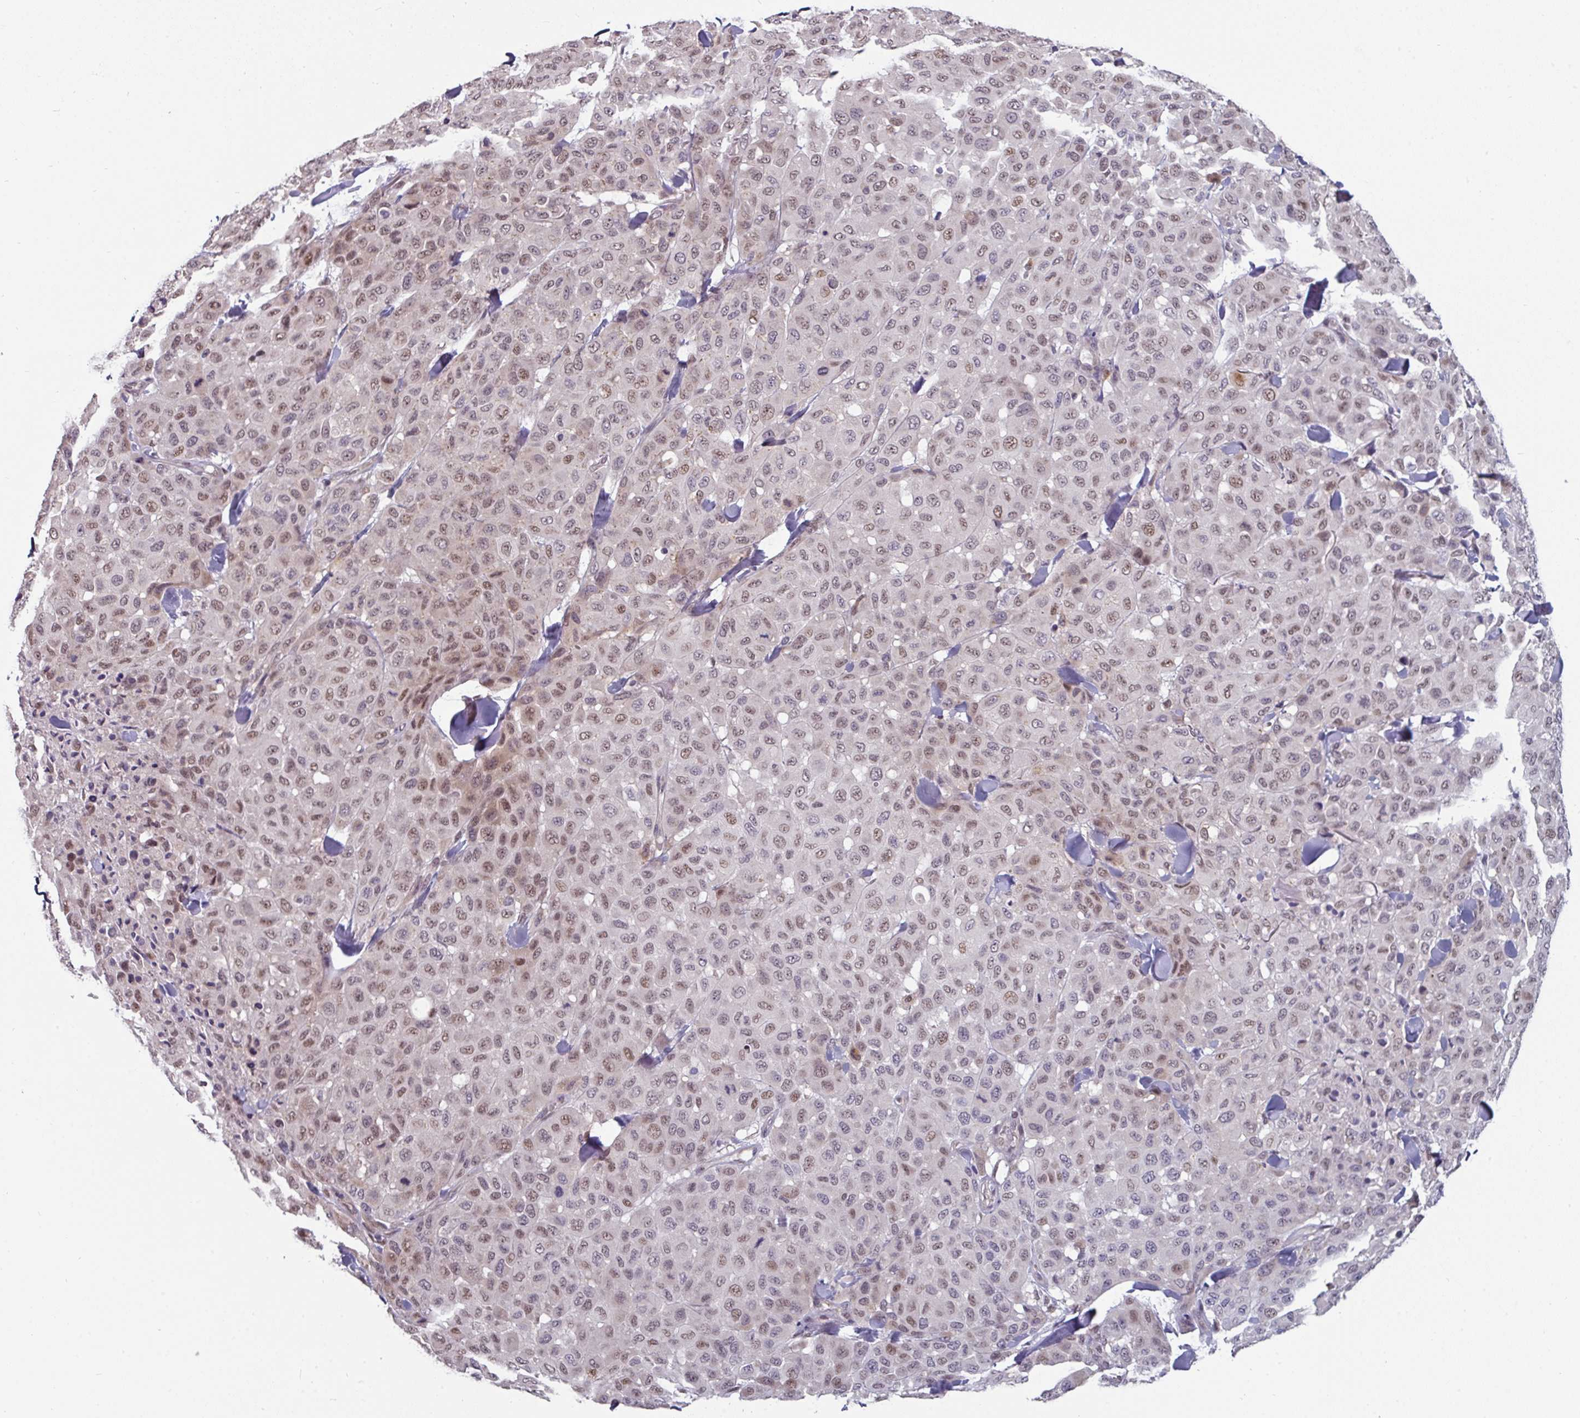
{"staining": {"intensity": "moderate", "quantity": "25%-75%", "location": "nuclear"}, "tissue": "melanoma", "cell_type": "Tumor cells", "image_type": "cancer", "snomed": [{"axis": "morphology", "description": "Malignant melanoma, Metastatic site"}, {"axis": "topography", "description": "Skin"}], "caption": "Brown immunohistochemical staining in melanoma reveals moderate nuclear expression in about 25%-75% of tumor cells. (DAB (3,3'-diaminobenzidine) IHC with brightfield microscopy, high magnification).", "gene": "SWSAP1", "patient": {"sex": "female", "age": 81}}